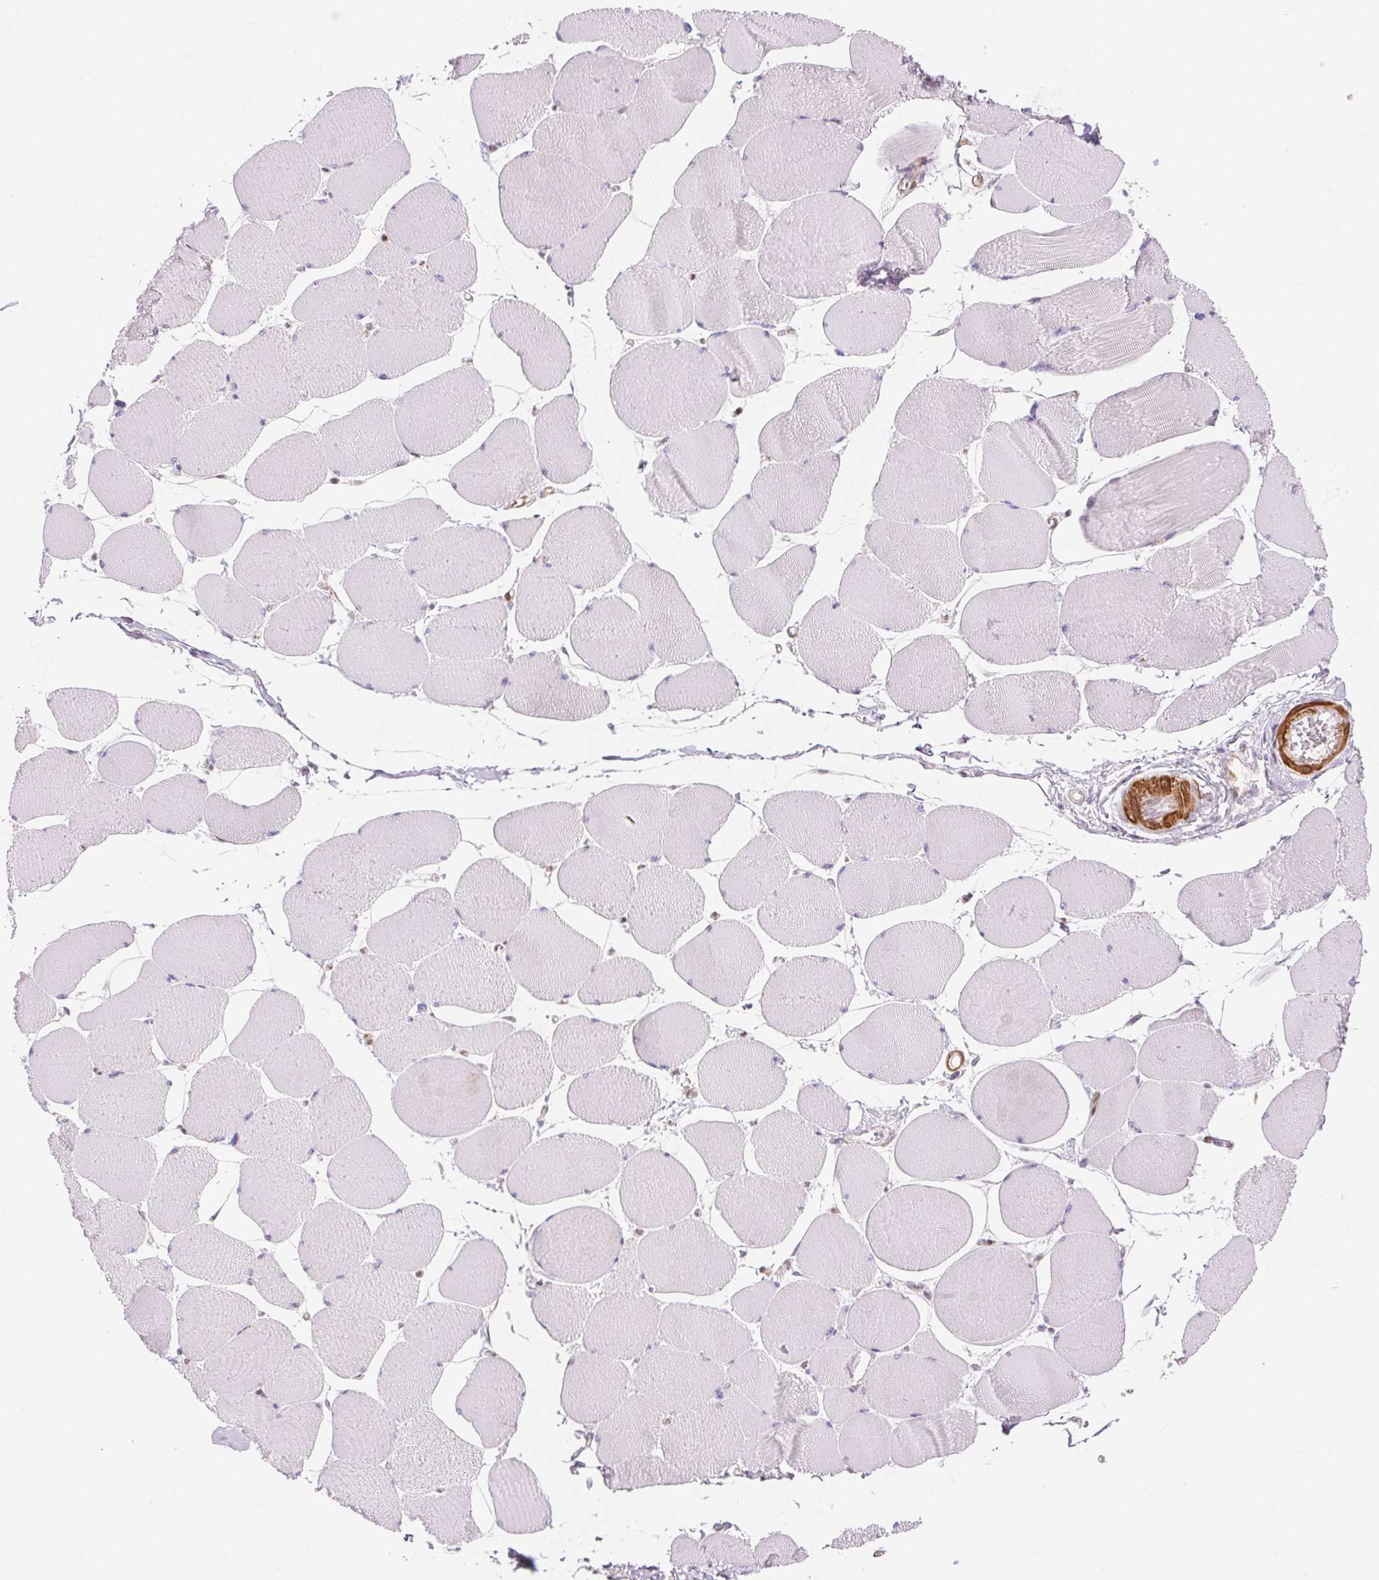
{"staining": {"intensity": "negative", "quantity": "none", "location": "none"}, "tissue": "skeletal muscle", "cell_type": "Myocytes", "image_type": "normal", "snomed": [{"axis": "morphology", "description": "Normal tissue, NOS"}, {"axis": "topography", "description": "Skeletal muscle"}], "caption": "Immunohistochemistry micrograph of normal skeletal muscle: human skeletal muscle stained with DAB (3,3'-diaminobenzidine) reveals no significant protein staining in myocytes. (DAB immunohistochemistry (IHC) visualized using brightfield microscopy, high magnification).", "gene": "SMTN", "patient": {"sex": "female", "age": 75}}